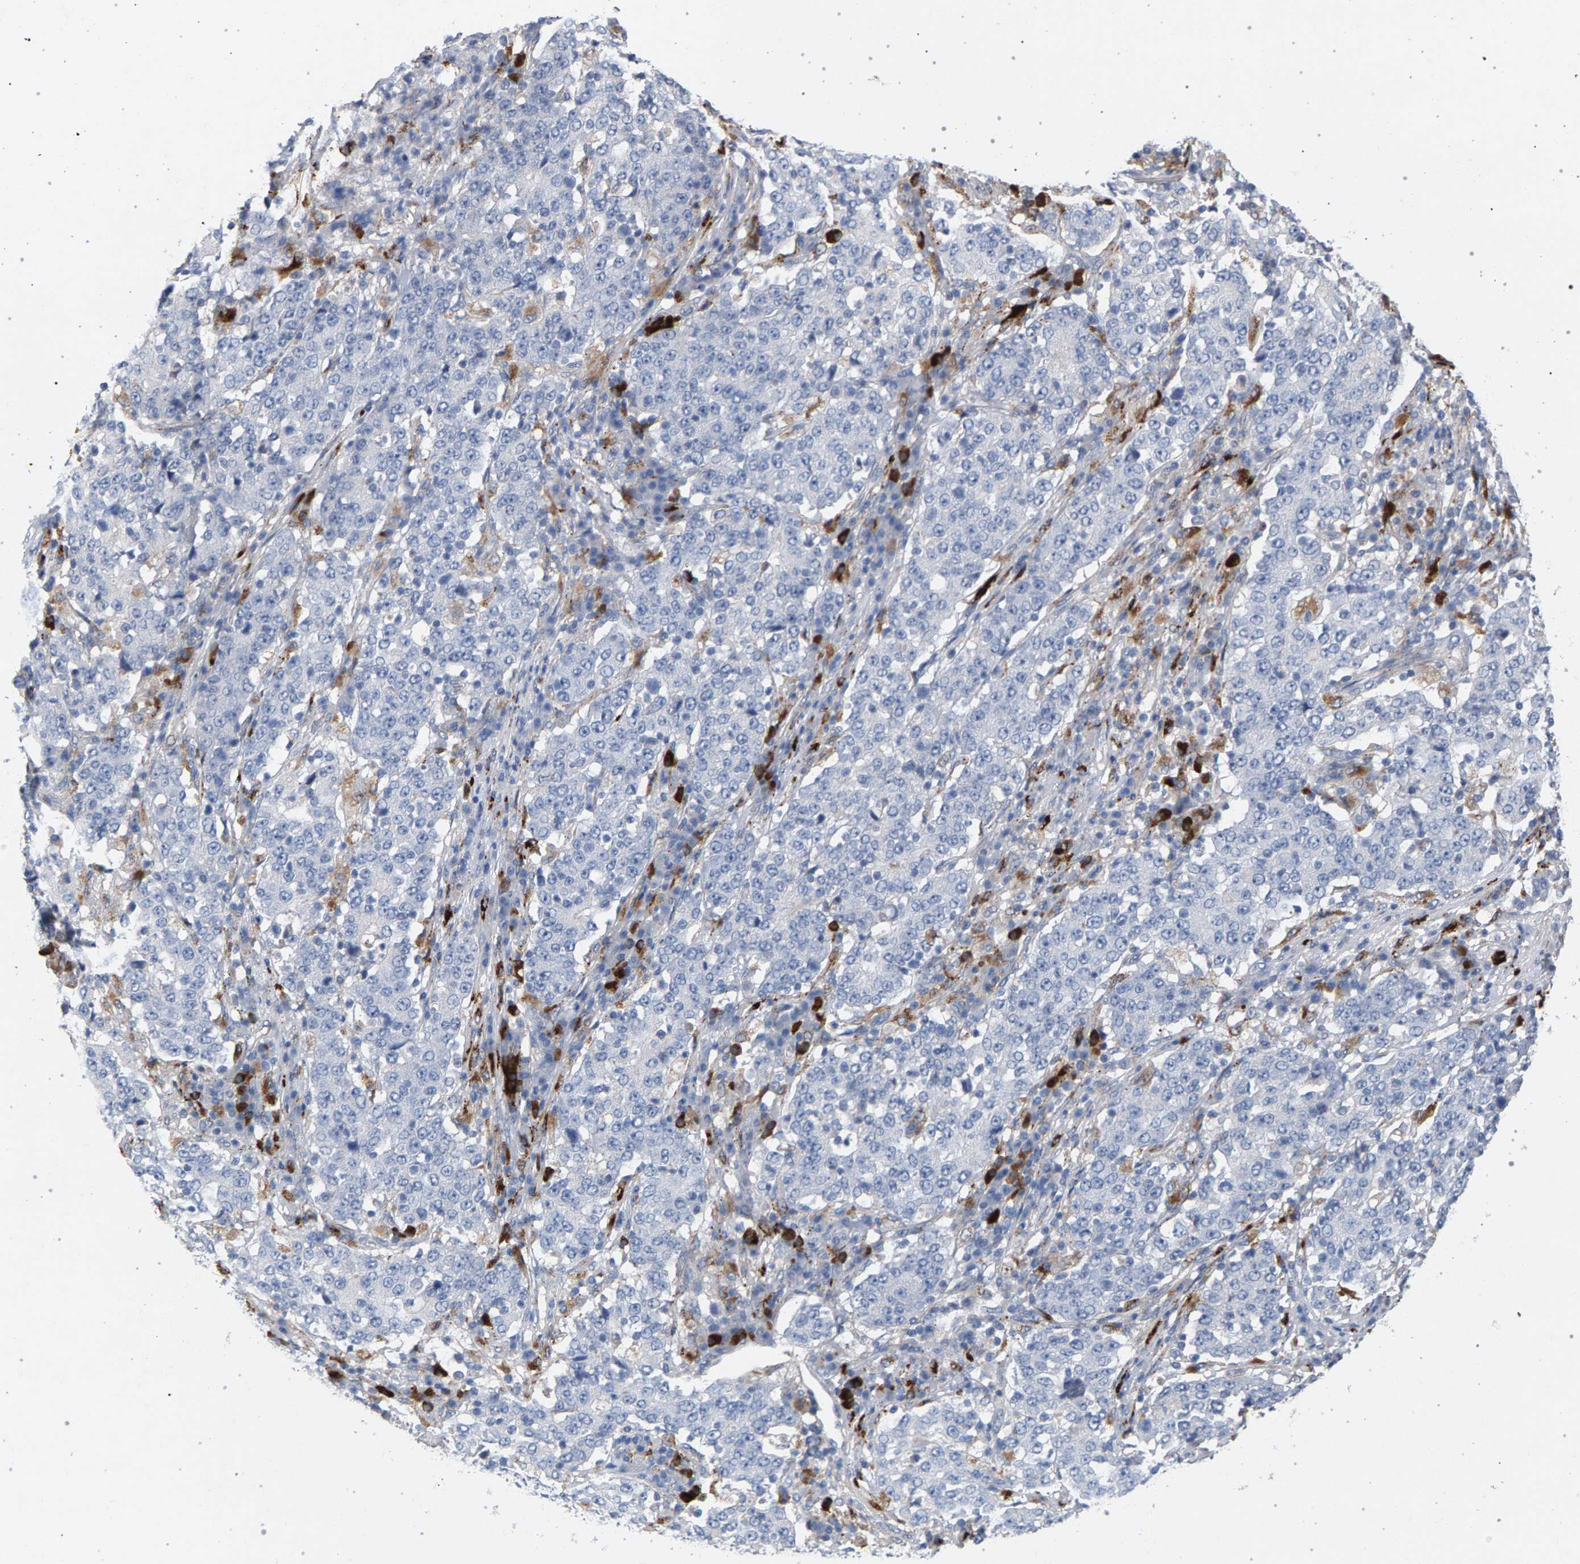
{"staining": {"intensity": "negative", "quantity": "none", "location": "none"}, "tissue": "stomach cancer", "cell_type": "Tumor cells", "image_type": "cancer", "snomed": [{"axis": "morphology", "description": "Adenocarcinoma, NOS"}, {"axis": "topography", "description": "Stomach"}], "caption": "Micrograph shows no protein expression in tumor cells of adenocarcinoma (stomach) tissue.", "gene": "MAMDC2", "patient": {"sex": "male", "age": 59}}